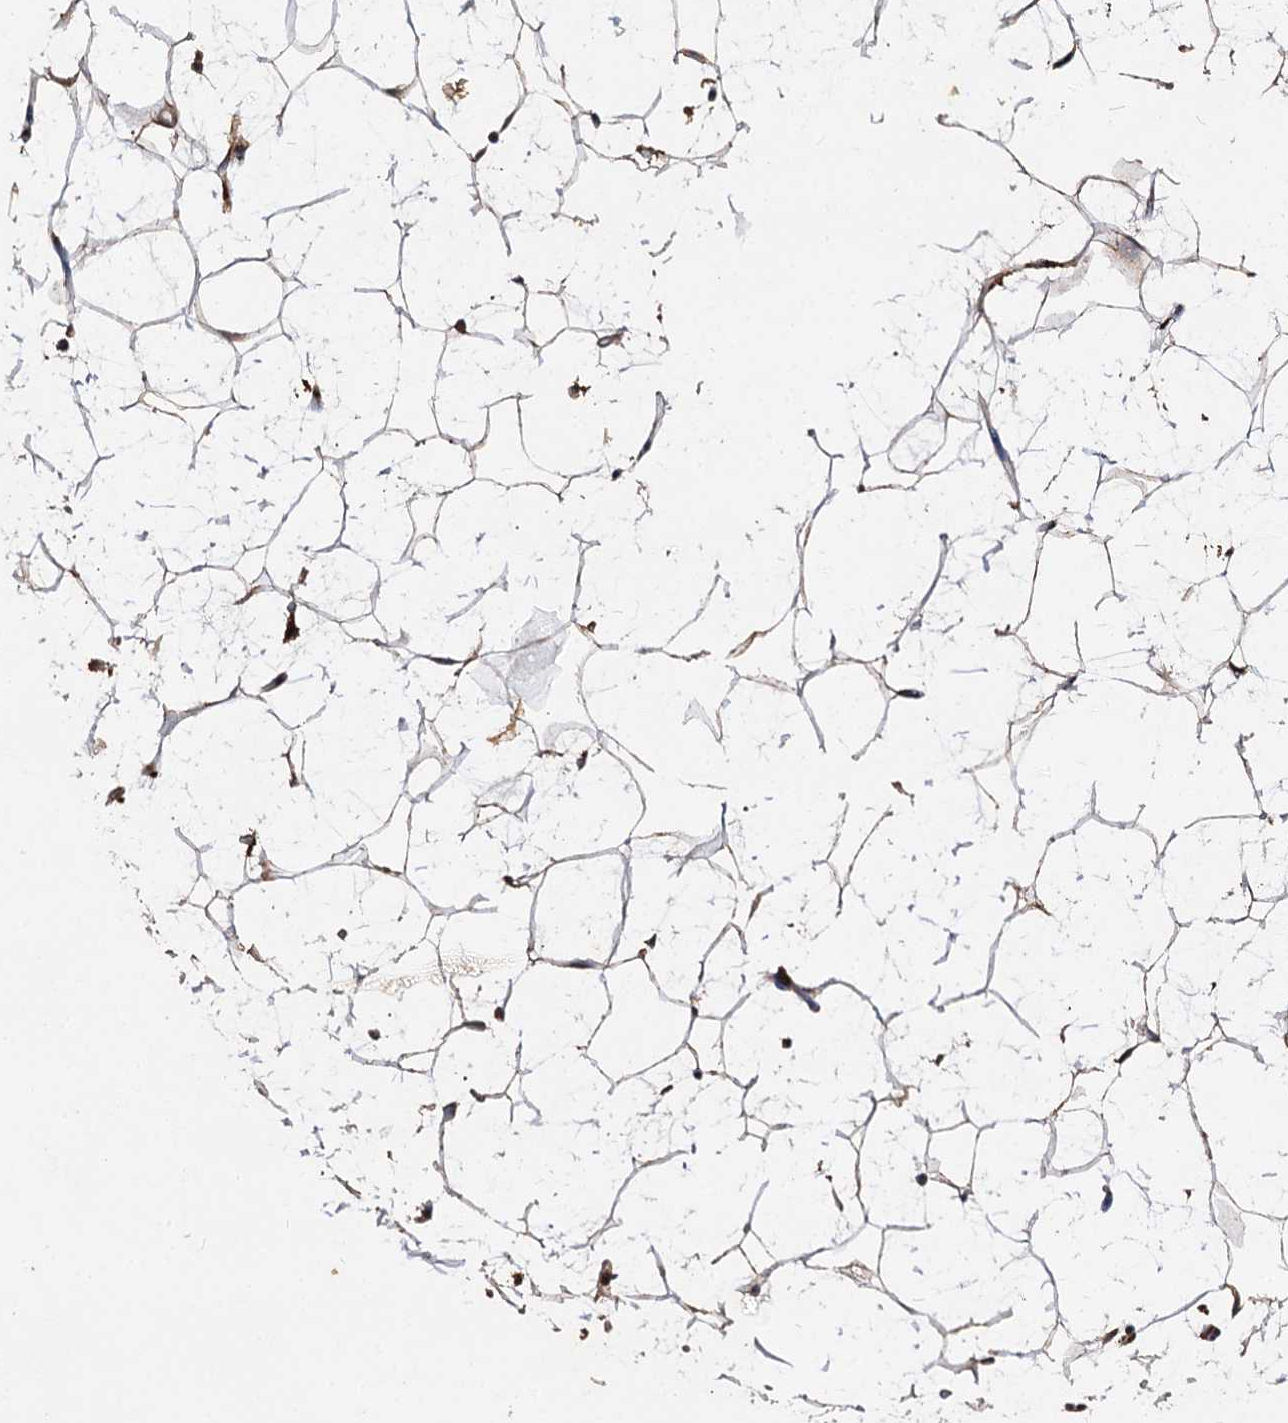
{"staining": {"intensity": "moderate", "quantity": ">75%", "location": "cytoplasmic/membranous"}, "tissue": "adipose tissue", "cell_type": "Adipocytes", "image_type": "normal", "snomed": [{"axis": "morphology", "description": "Normal tissue, NOS"}, {"axis": "topography", "description": "Breast"}], "caption": "This is a micrograph of immunohistochemistry staining of benign adipose tissue, which shows moderate expression in the cytoplasmic/membranous of adipocytes.", "gene": "ARL13A", "patient": {"sex": "female", "age": 26}}